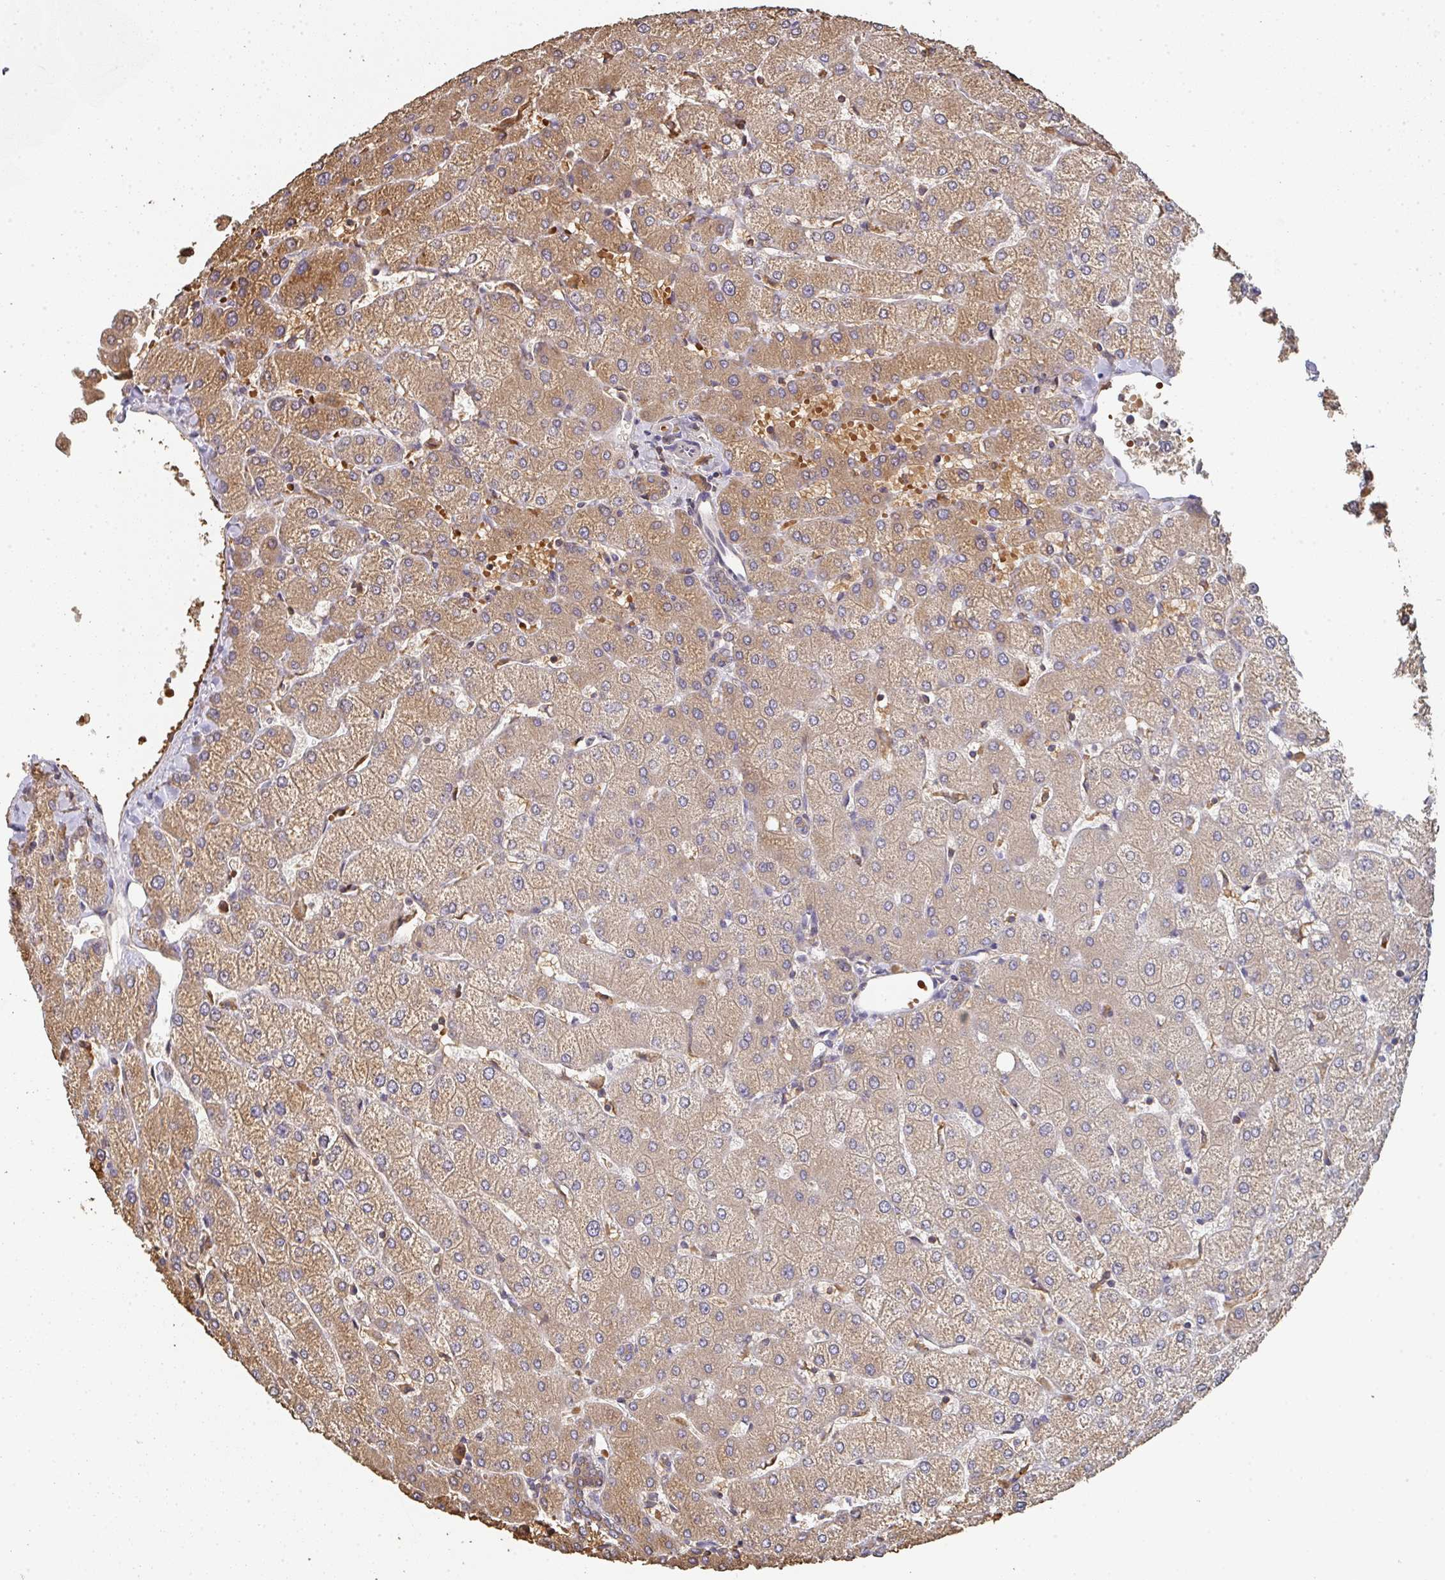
{"staining": {"intensity": "moderate", "quantity": "25%-75%", "location": "cytoplasmic/membranous"}, "tissue": "liver", "cell_type": "Cholangiocytes", "image_type": "normal", "snomed": [{"axis": "morphology", "description": "Normal tissue, NOS"}, {"axis": "topography", "description": "Liver"}], "caption": "This photomicrograph exhibits immunohistochemistry (IHC) staining of unremarkable liver, with medium moderate cytoplasmic/membranous expression in about 25%-75% of cholangiocytes.", "gene": "POLG", "patient": {"sex": "female", "age": 54}}